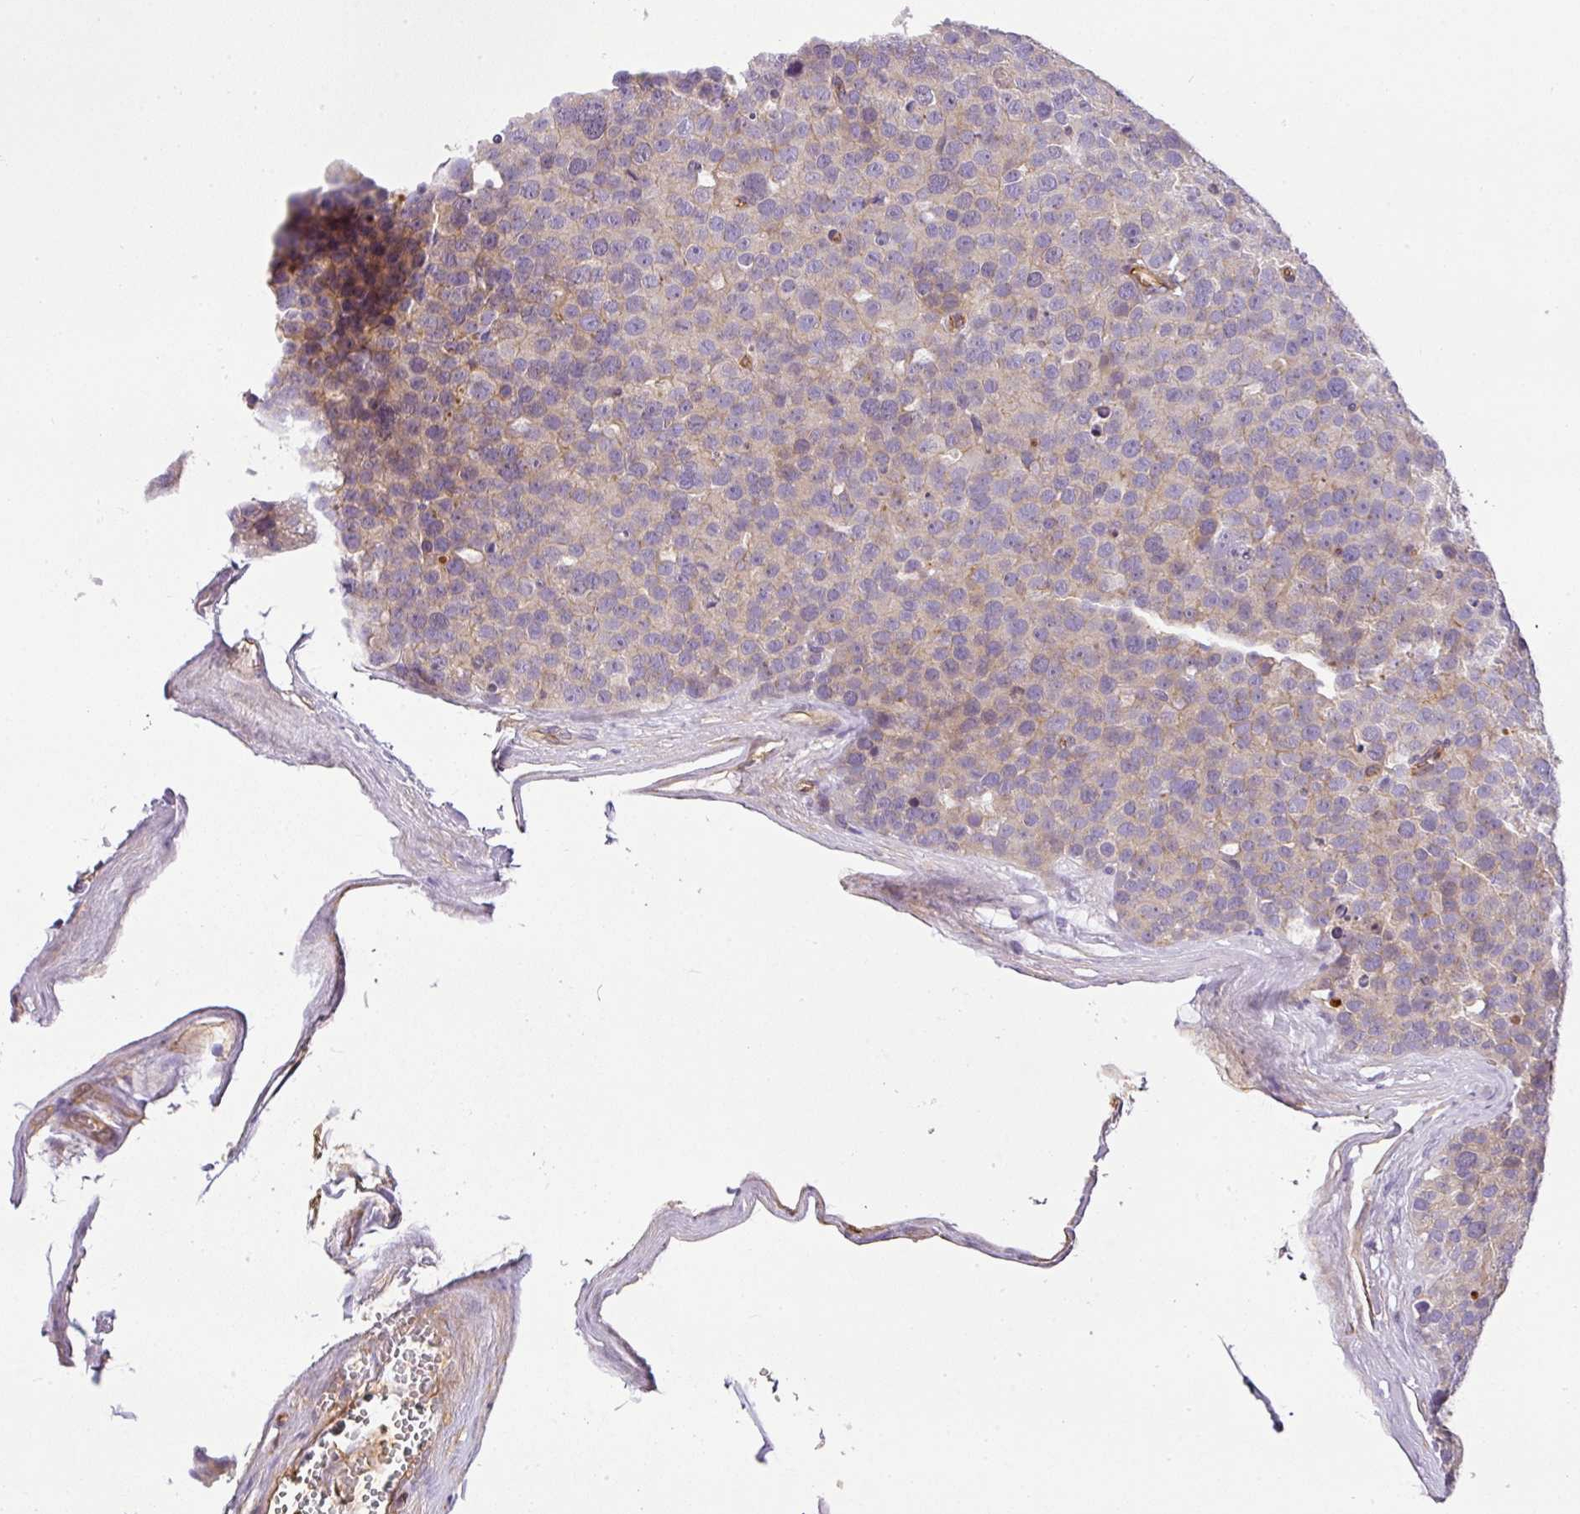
{"staining": {"intensity": "weak", "quantity": "<25%", "location": "cytoplasmic/membranous"}, "tissue": "testis cancer", "cell_type": "Tumor cells", "image_type": "cancer", "snomed": [{"axis": "morphology", "description": "Seminoma, NOS"}, {"axis": "topography", "description": "Testis"}], "caption": "Protein analysis of seminoma (testis) displays no significant staining in tumor cells. The staining was performed using DAB (3,3'-diaminobenzidine) to visualize the protein expression in brown, while the nuclei were stained in blue with hematoxylin (Magnification: 20x).", "gene": "OR11H4", "patient": {"sex": "male", "age": 71}}